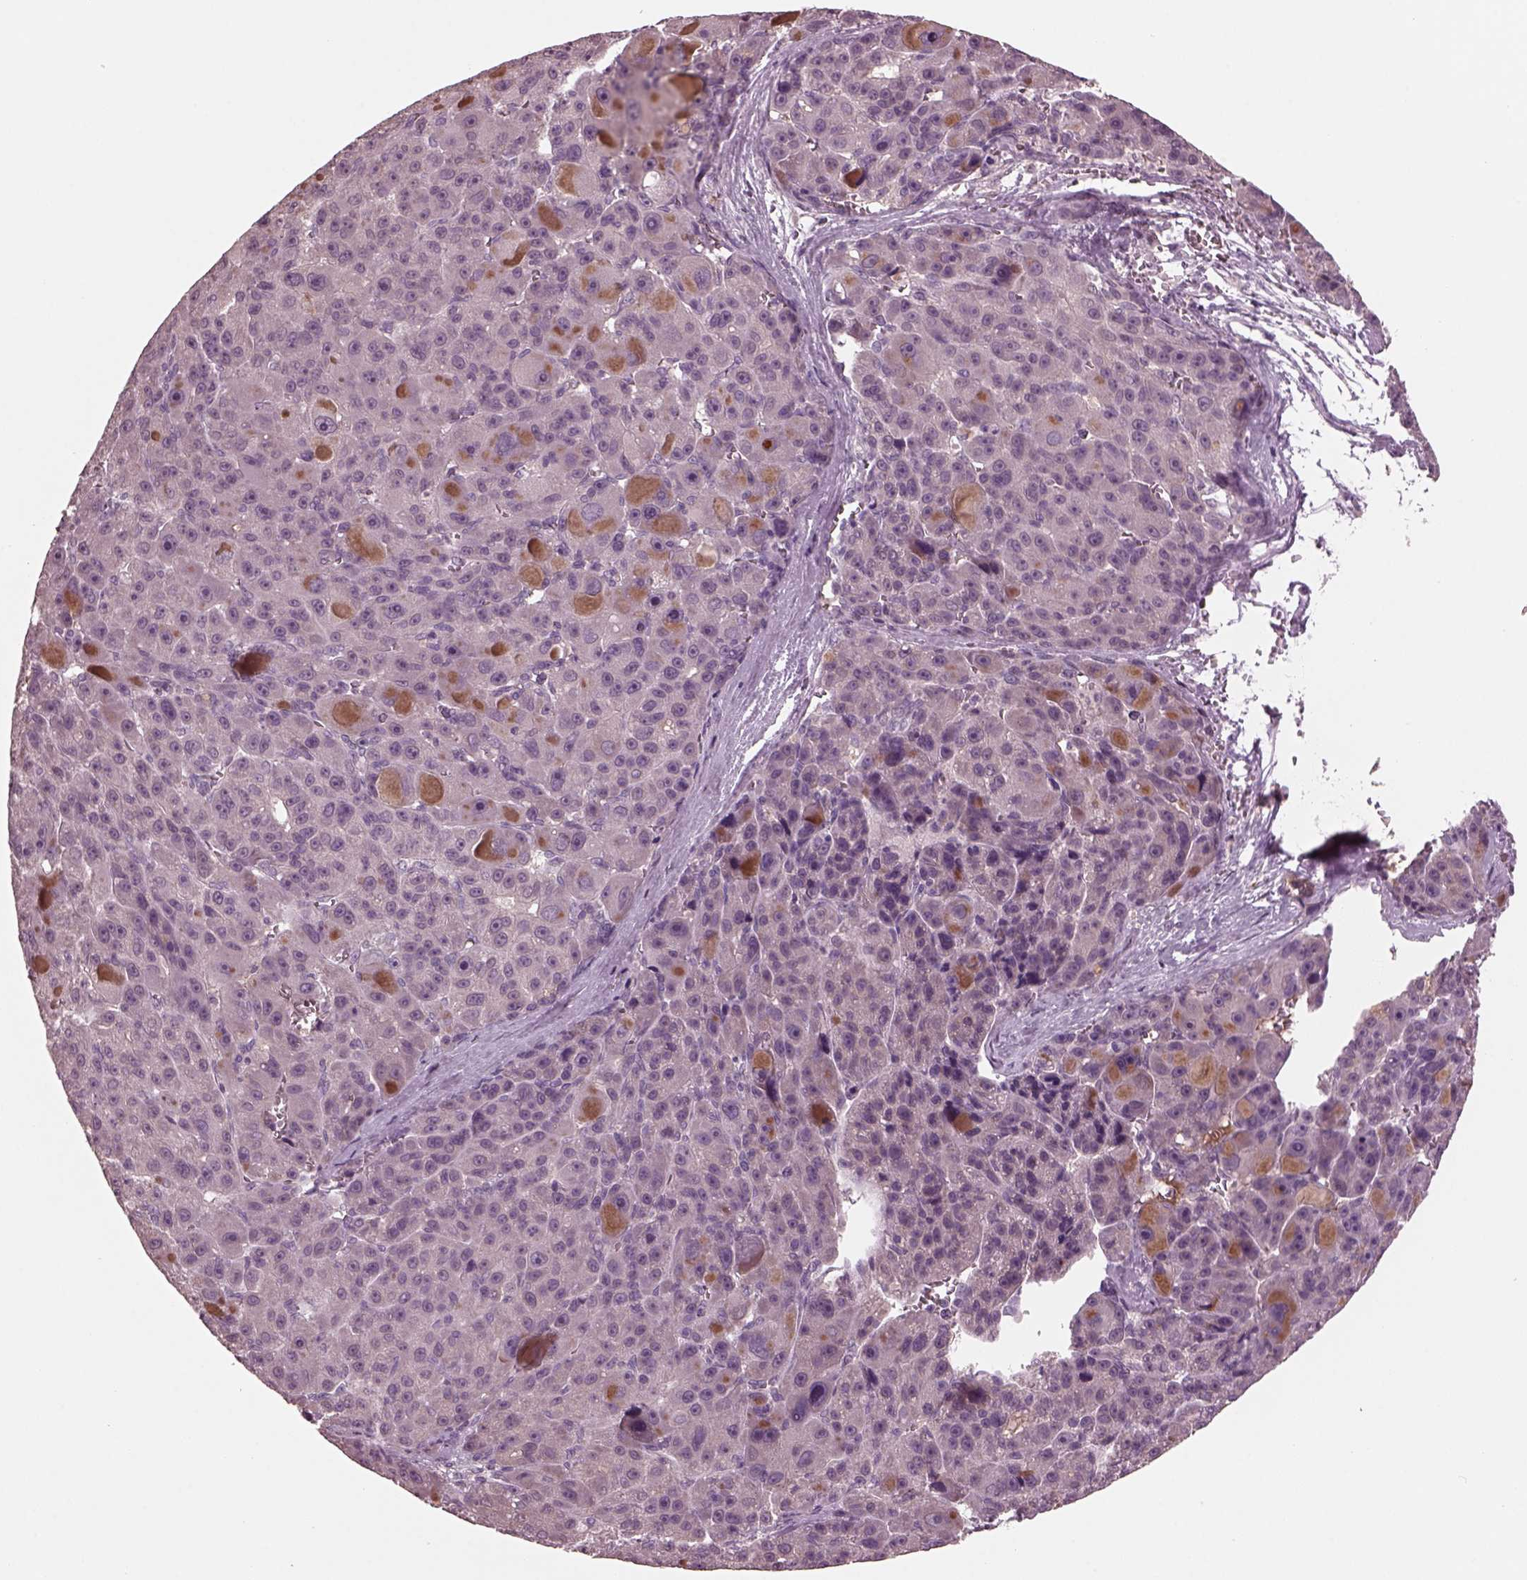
{"staining": {"intensity": "weak", "quantity": "<25%", "location": "cytoplasmic/membranous"}, "tissue": "liver cancer", "cell_type": "Tumor cells", "image_type": "cancer", "snomed": [{"axis": "morphology", "description": "Carcinoma, Hepatocellular, NOS"}, {"axis": "topography", "description": "Liver"}], "caption": "DAB (3,3'-diaminobenzidine) immunohistochemical staining of liver hepatocellular carcinoma shows no significant positivity in tumor cells.", "gene": "PORCN", "patient": {"sex": "male", "age": 76}}